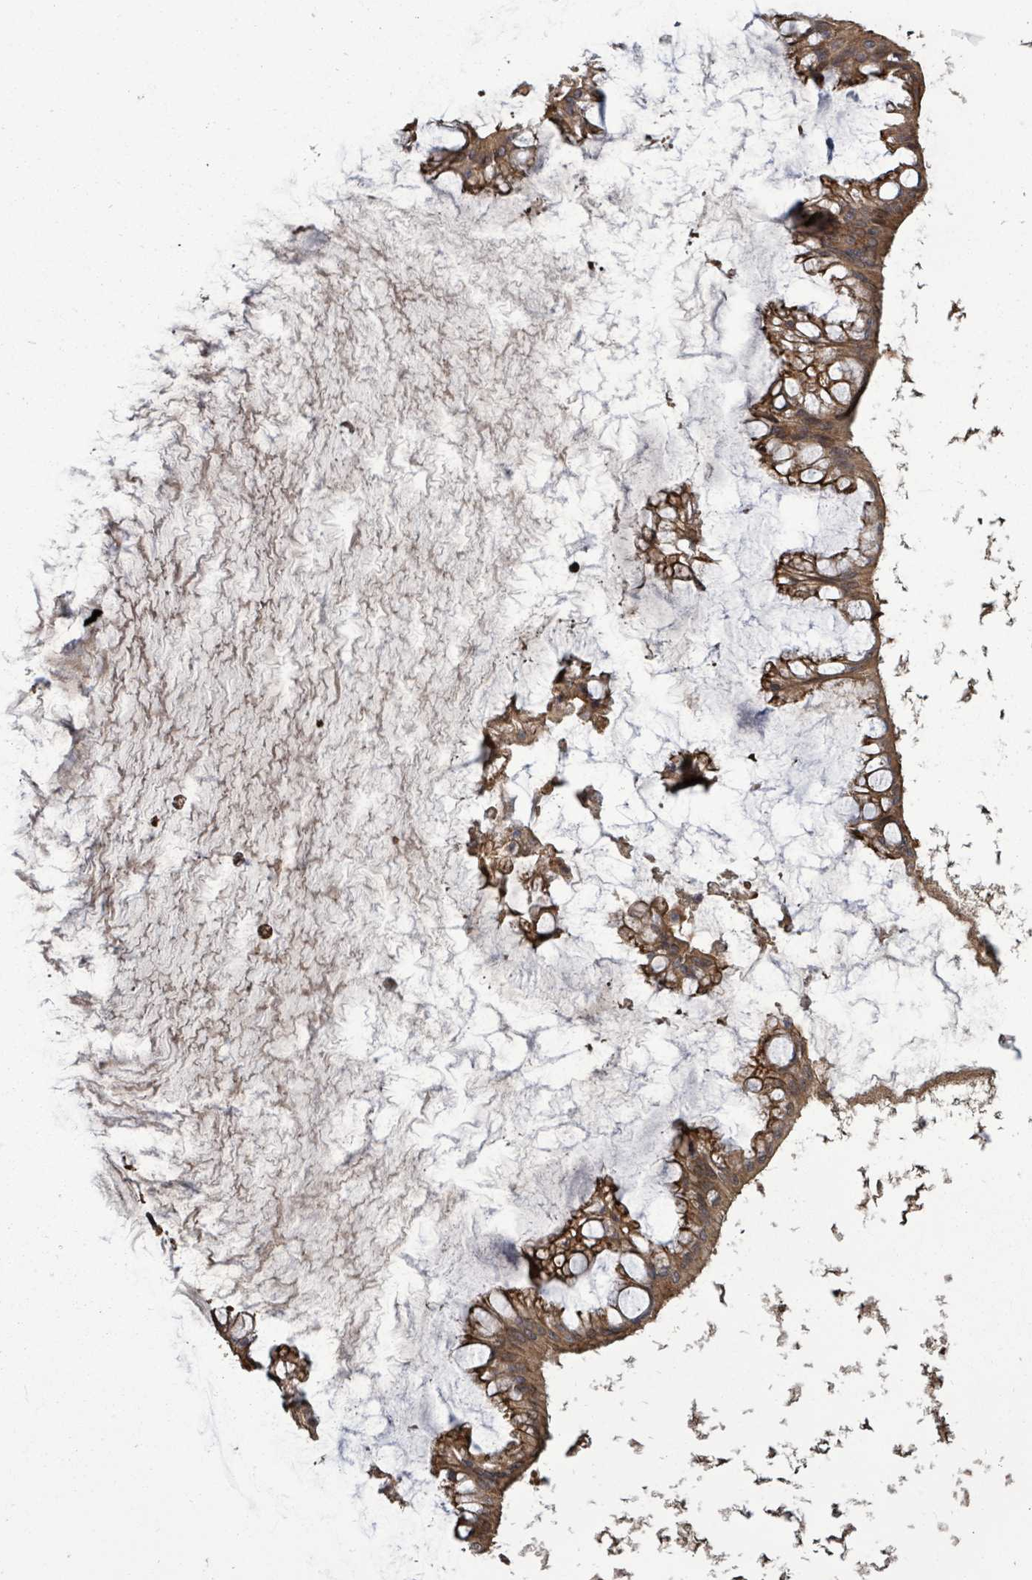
{"staining": {"intensity": "moderate", "quantity": ">75%", "location": "cytoplasmic/membranous"}, "tissue": "ovarian cancer", "cell_type": "Tumor cells", "image_type": "cancer", "snomed": [{"axis": "morphology", "description": "Cystadenocarcinoma, mucinous, NOS"}, {"axis": "topography", "description": "Ovary"}], "caption": "The immunohistochemical stain labels moderate cytoplasmic/membranous staining in tumor cells of ovarian mucinous cystadenocarcinoma tissue.", "gene": "EIF3C", "patient": {"sex": "female", "age": 73}}